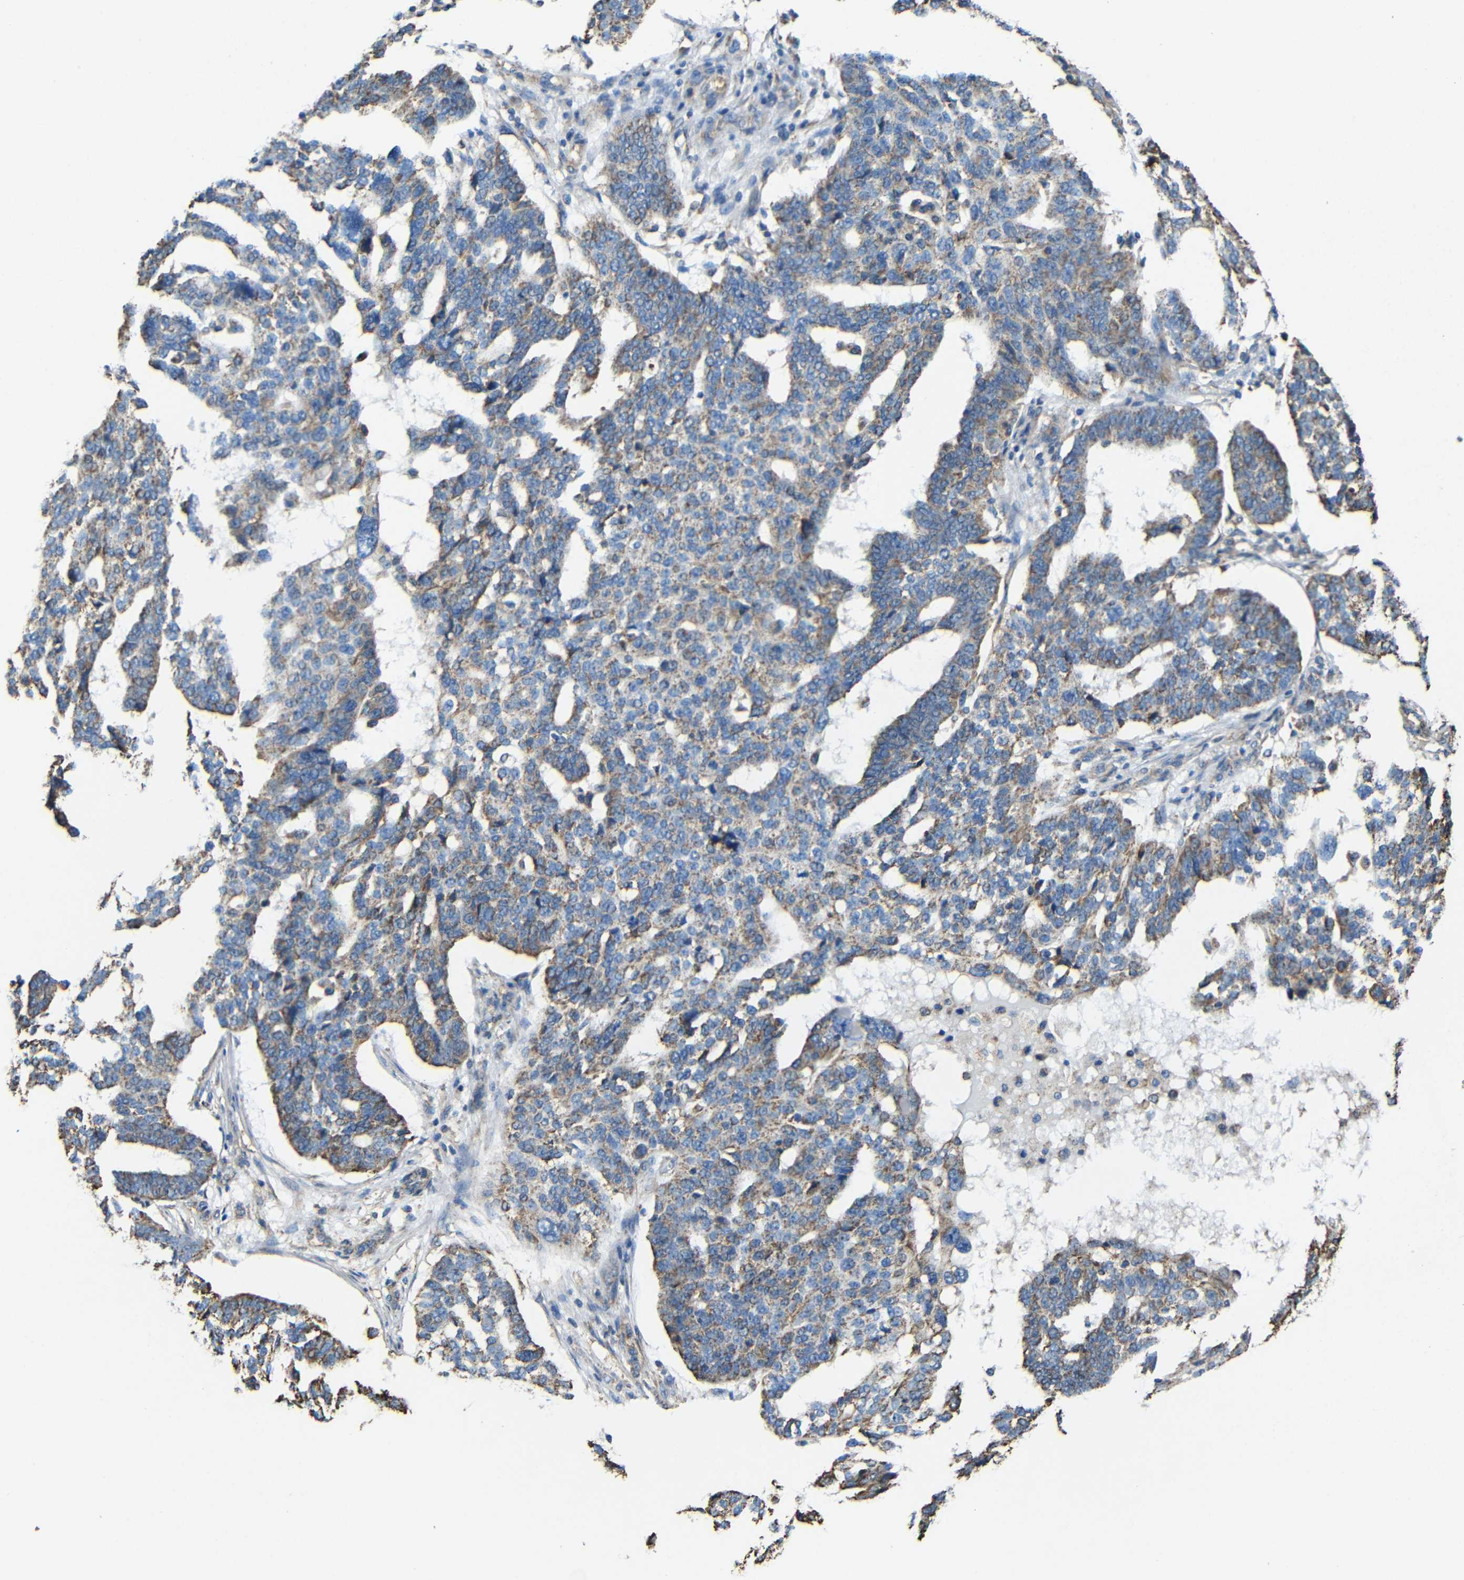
{"staining": {"intensity": "moderate", "quantity": "25%-75%", "location": "cytoplasmic/membranous"}, "tissue": "ovarian cancer", "cell_type": "Tumor cells", "image_type": "cancer", "snomed": [{"axis": "morphology", "description": "Cystadenocarcinoma, serous, NOS"}, {"axis": "topography", "description": "Ovary"}], "caption": "Ovarian cancer tissue displays moderate cytoplasmic/membranous positivity in about 25%-75% of tumor cells", "gene": "INTS6L", "patient": {"sex": "female", "age": 59}}